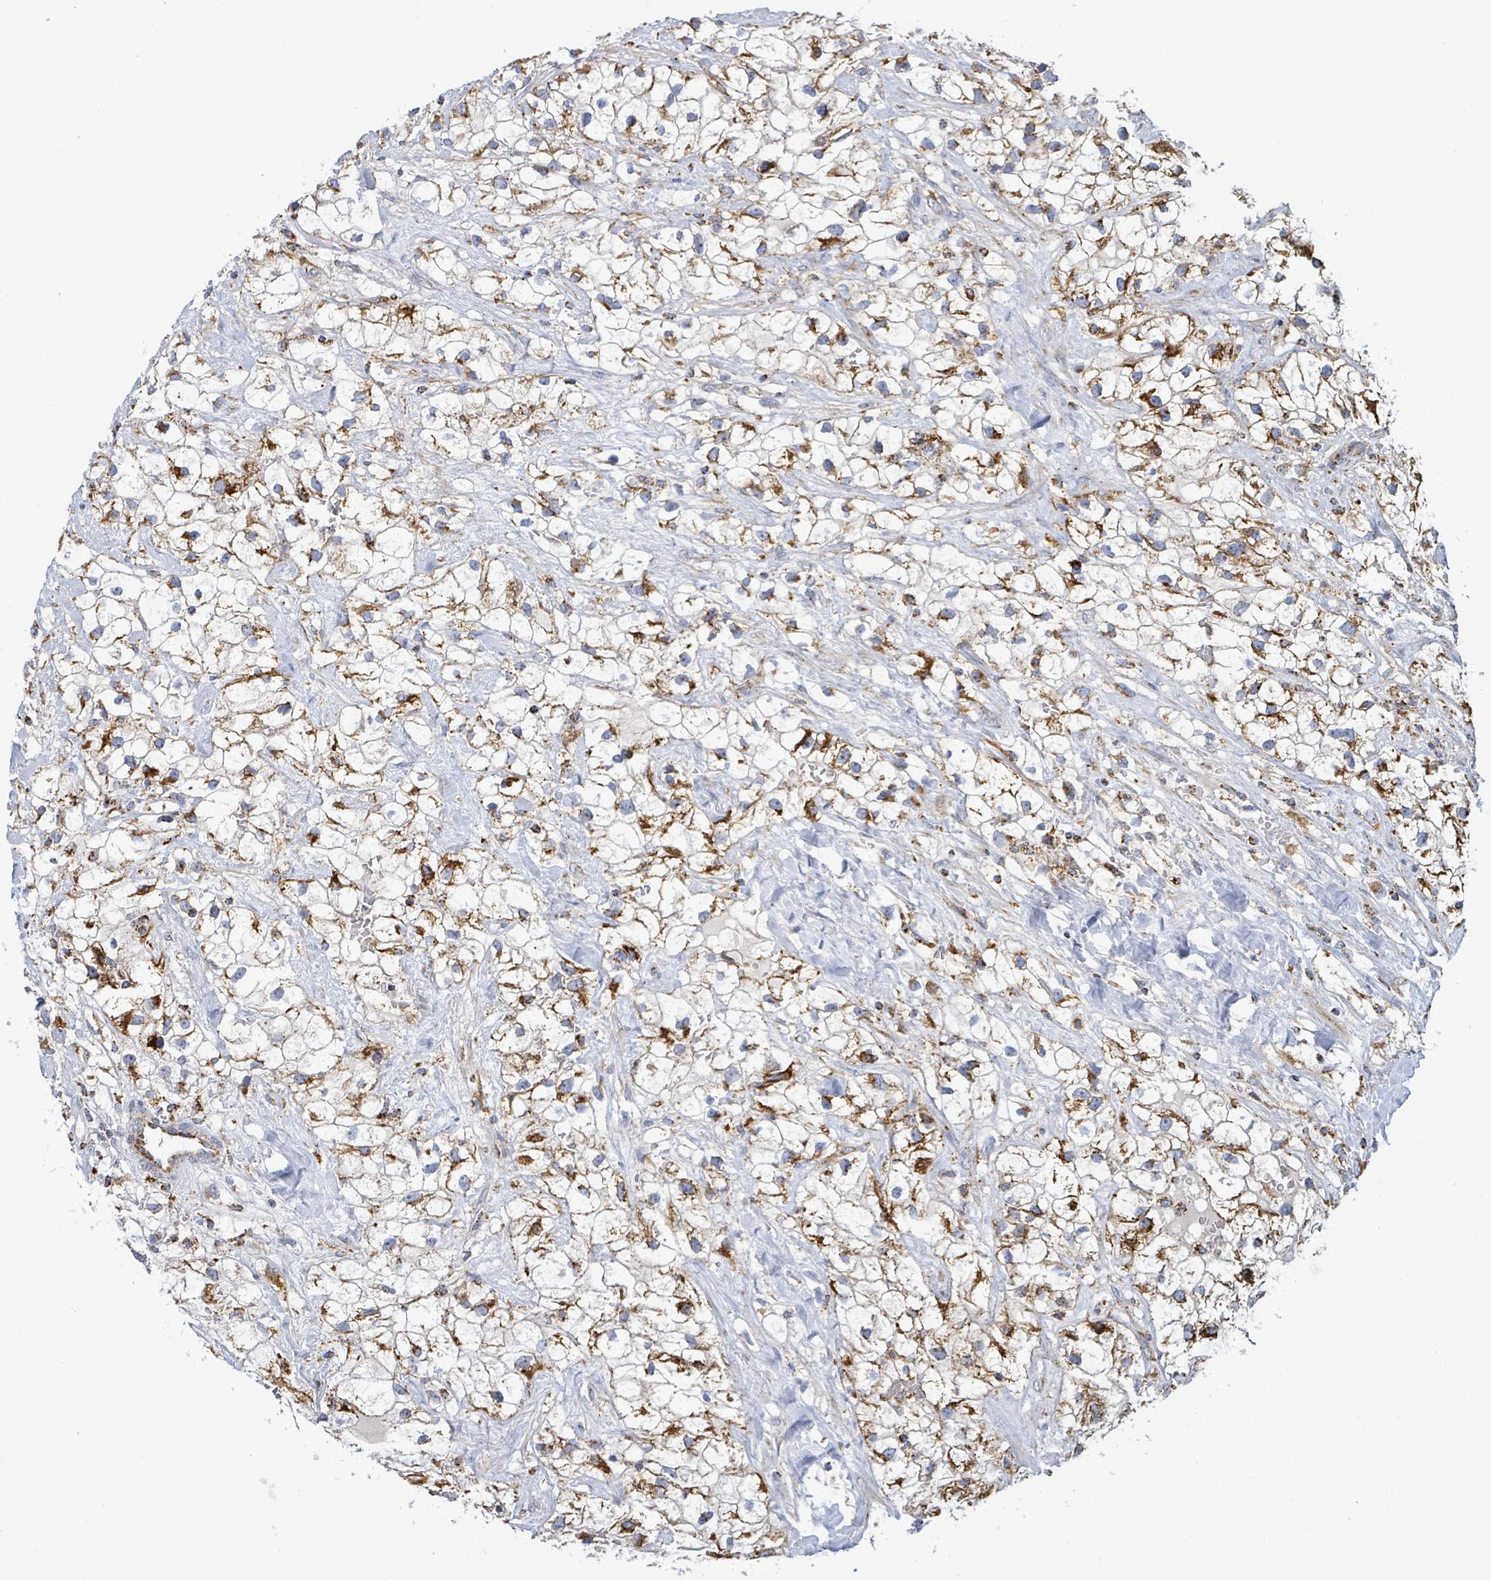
{"staining": {"intensity": "strong", "quantity": "25%-75%", "location": "cytoplasmic/membranous"}, "tissue": "renal cancer", "cell_type": "Tumor cells", "image_type": "cancer", "snomed": [{"axis": "morphology", "description": "Adenocarcinoma, NOS"}, {"axis": "topography", "description": "Kidney"}], "caption": "A brown stain highlights strong cytoplasmic/membranous positivity of a protein in renal cancer (adenocarcinoma) tumor cells. The staining is performed using DAB brown chromogen to label protein expression. The nuclei are counter-stained blue using hematoxylin.", "gene": "SUCLG2", "patient": {"sex": "male", "age": 59}}